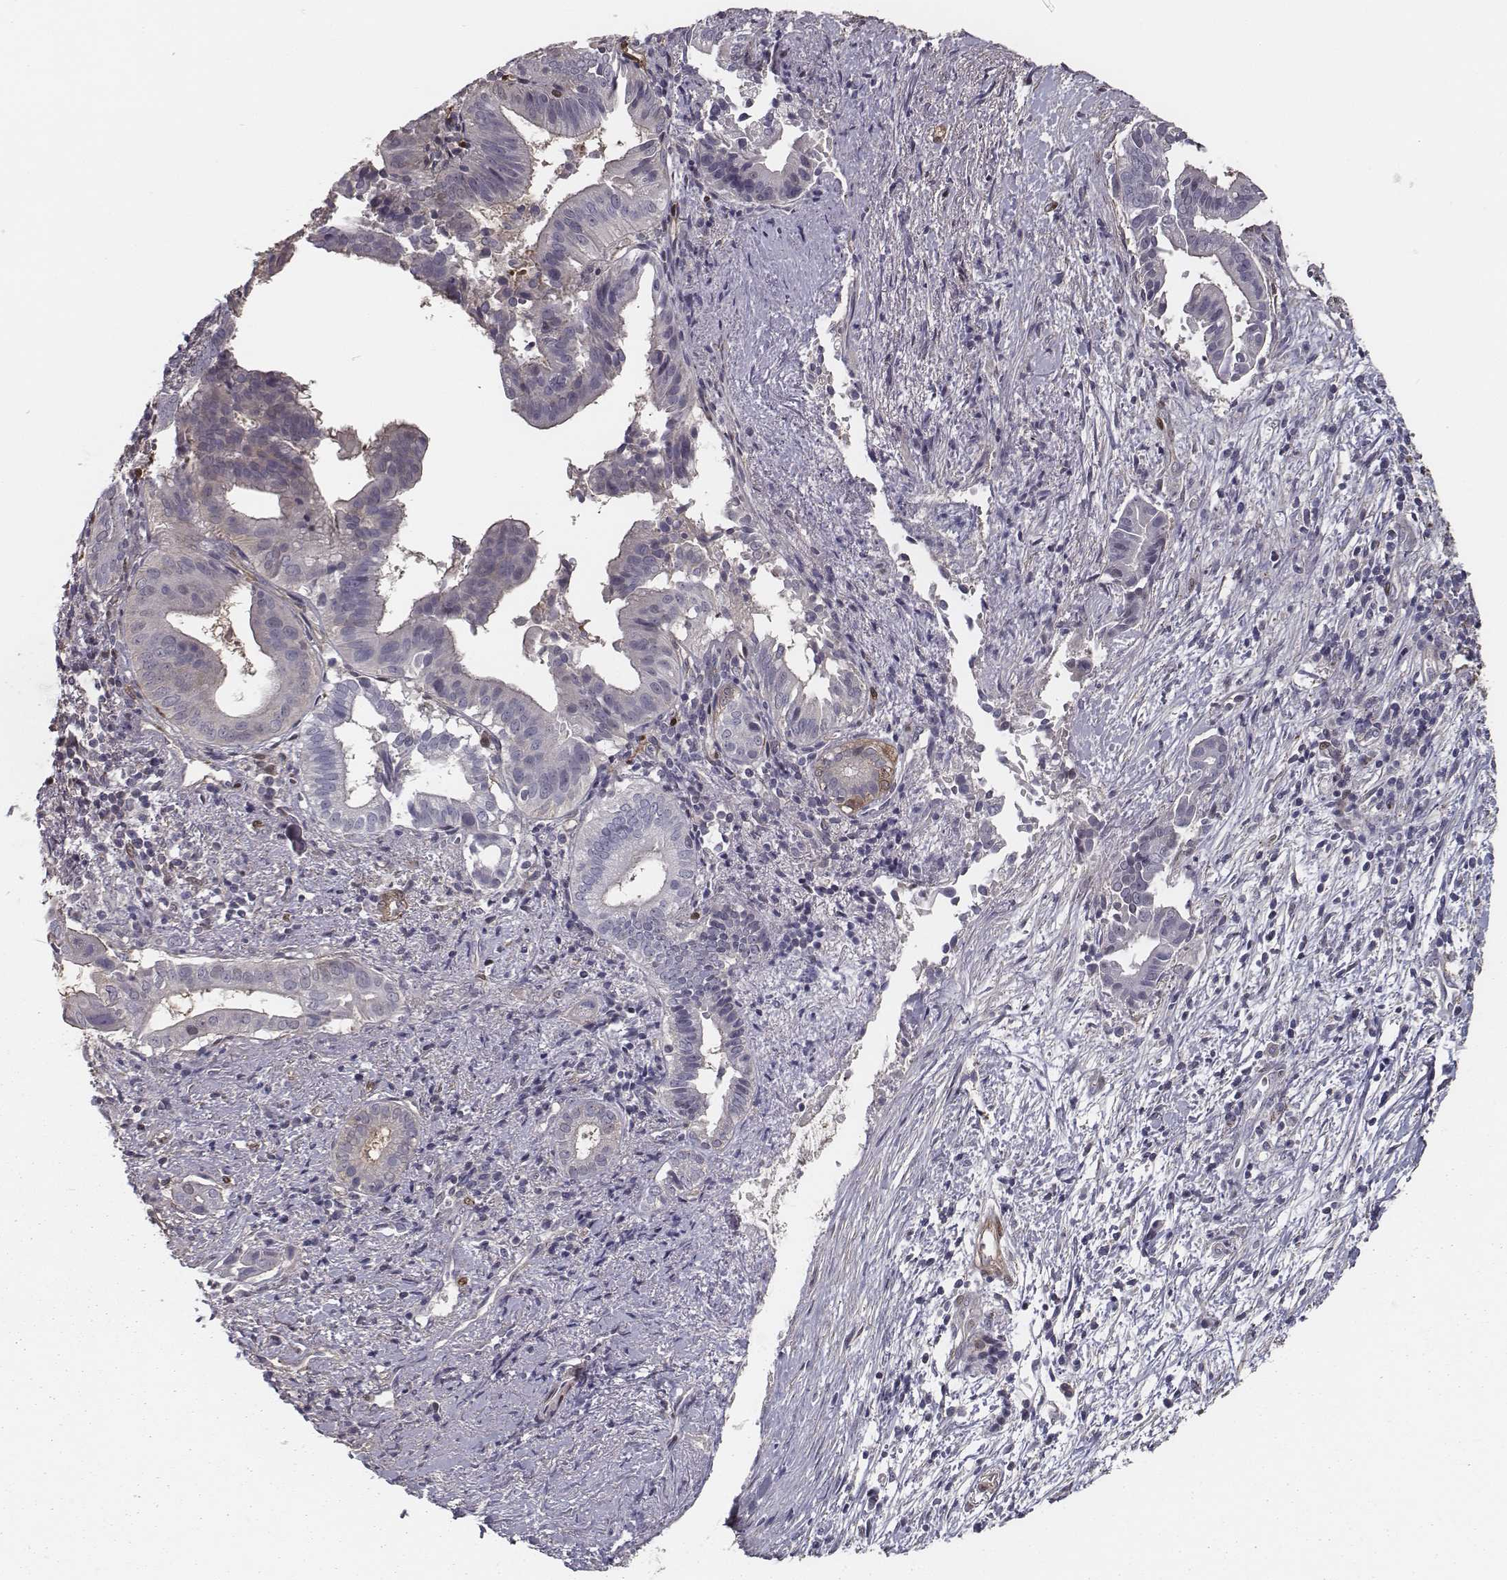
{"staining": {"intensity": "moderate", "quantity": "<25%", "location": "cytoplasmic/membranous"}, "tissue": "pancreatic cancer", "cell_type": "Tumor cells", "image_type": "cancer", "snomed": [{"axis": "morphology", "description": "Adenocarcinoma, NOS"}, {"axis": "topography", "description": "Pancreas"}], "caption": "Pancreatic cancer stained with a protein marker reveals moderate staining in tumor cells.", "gene": "ISYNA1", "patient": {"sex": "male", "age": 61}}